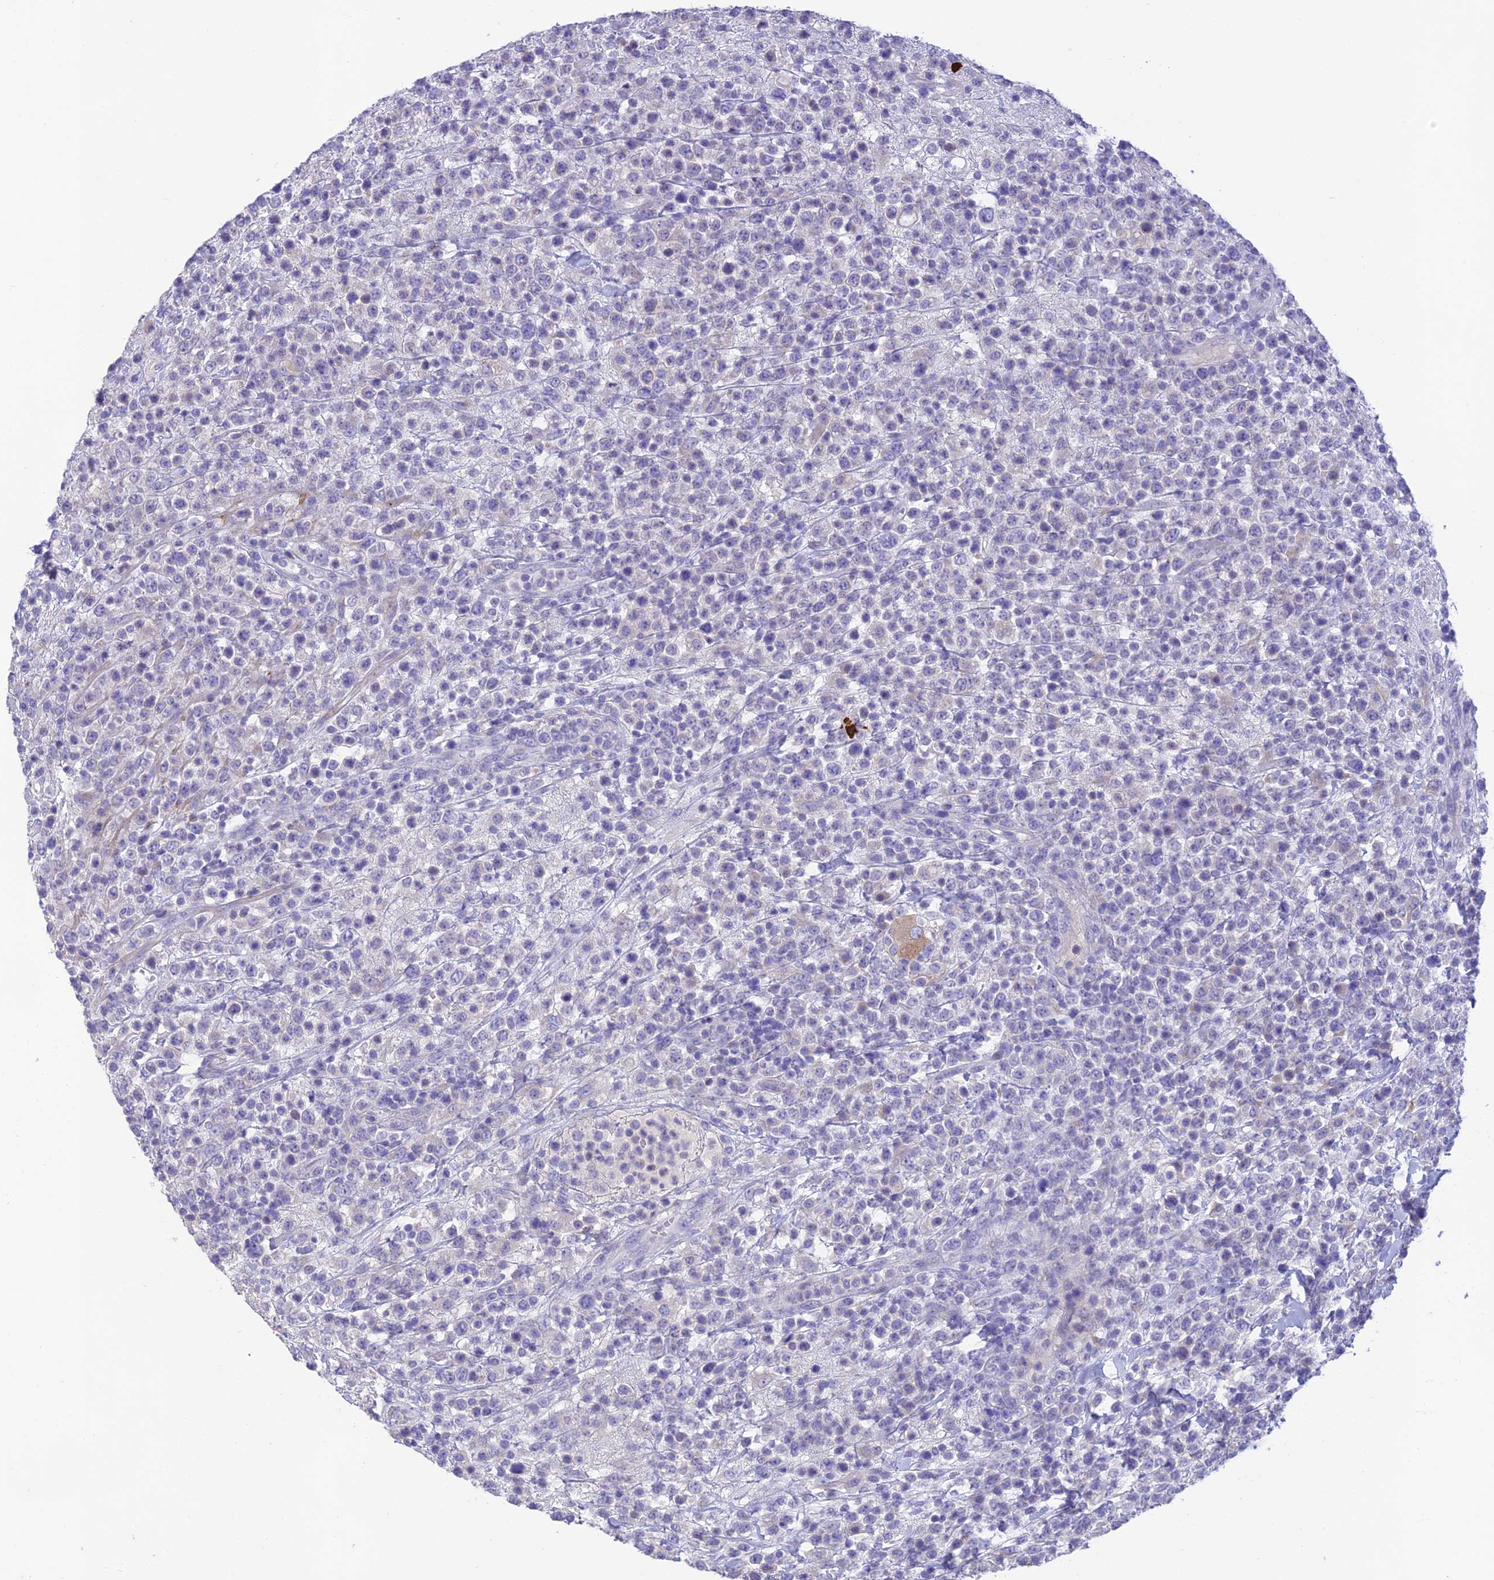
{"staining": {"intensity": "negative", "quantity": "none", "location": "none"}, "tissue": "lymphoma", "cell_type": "Tumor cells", "image_type": "cancer", "snomed": [{"axis": "morphology", "description": "Malignant lymphoma, non-Hodgkin's type, High grade"}, {"axis": "topography", "description": "Colon"}], "caption": "This is an immunohistochemistry (IHC) histopathology image of malignant lymphoma, non-Hodgkin's type (high-grade). There is no expression in tumor cells.", "gene": "HSD17B2", "patient": {"sex": "female", "age": 53}}